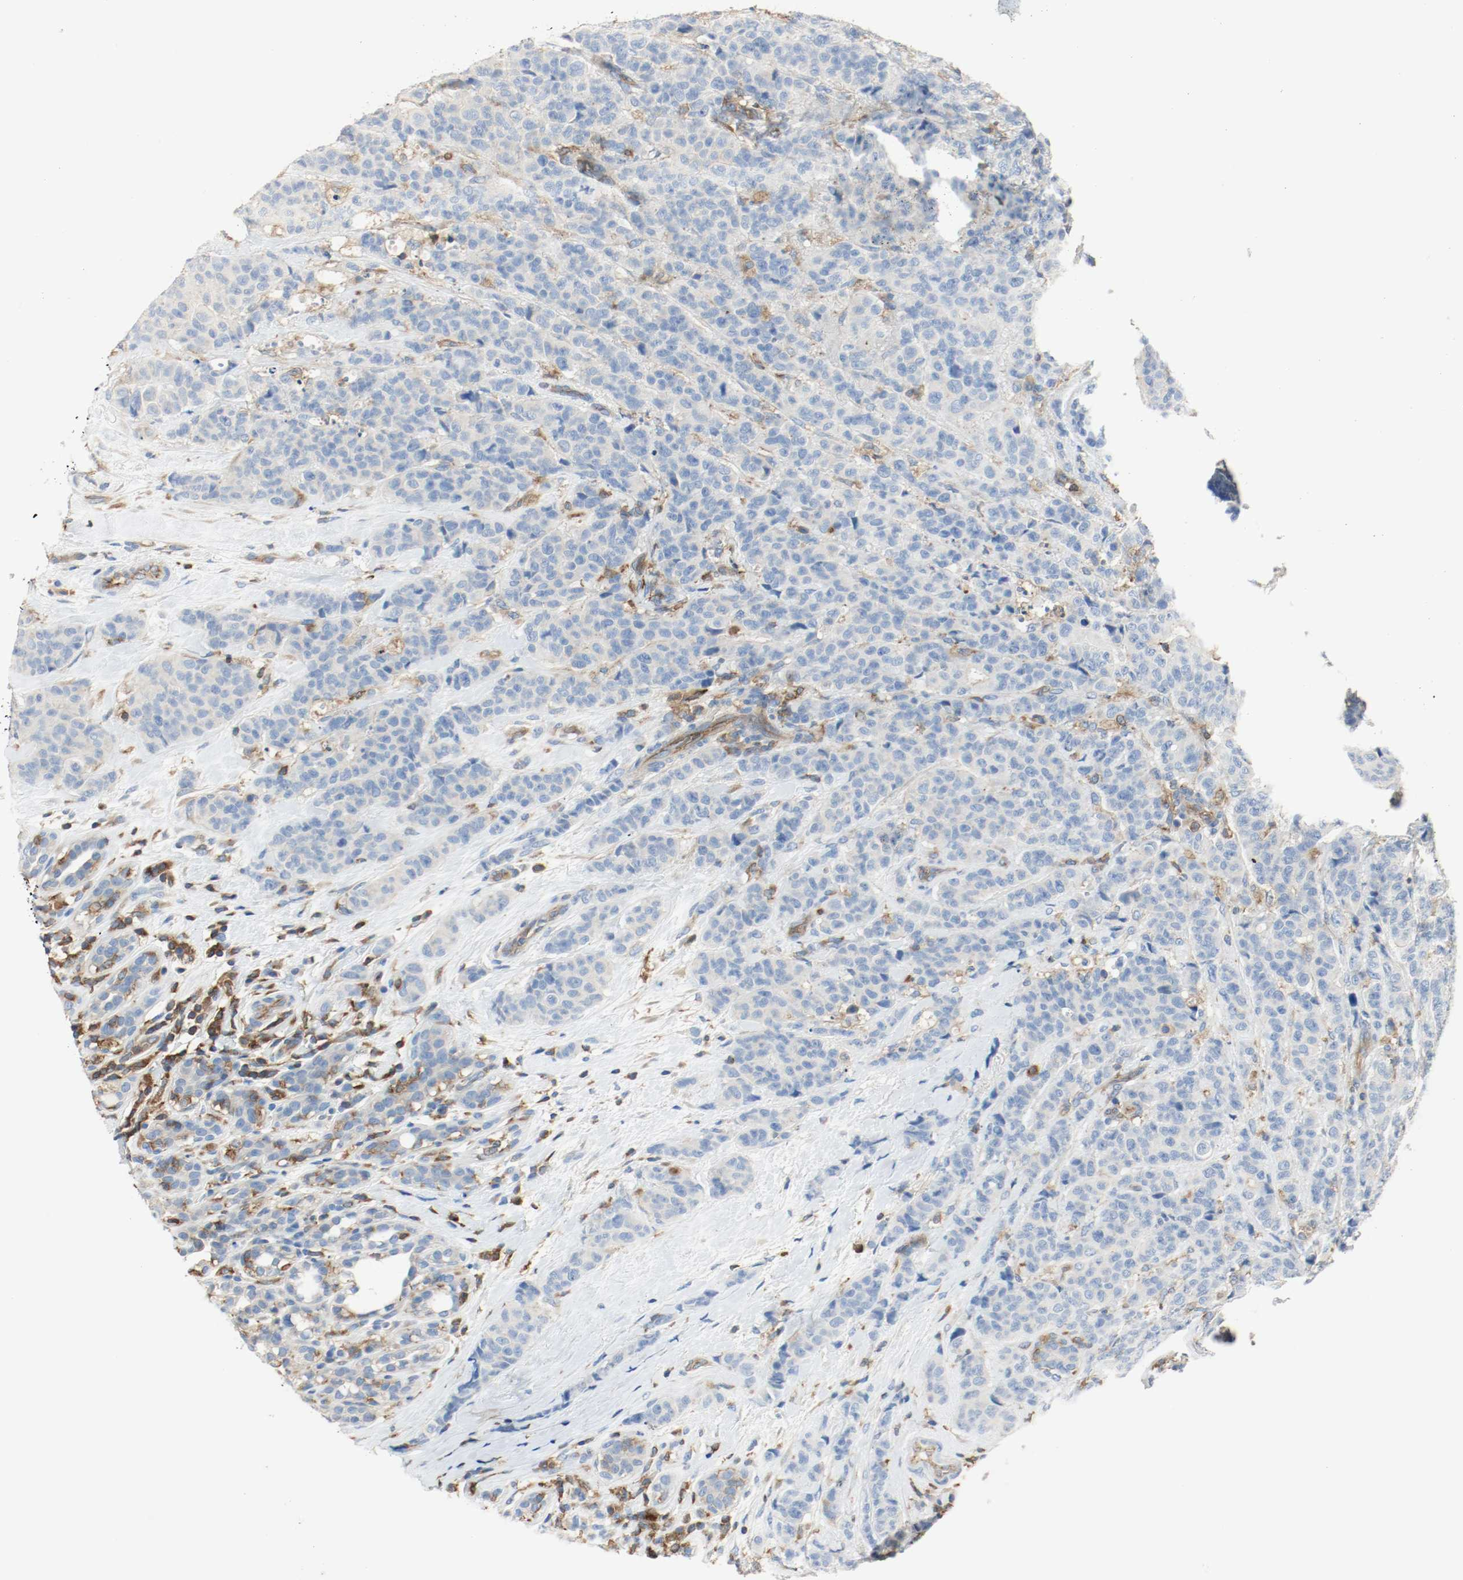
{"staining": {"intensity": "weak", "quantity": "25%-75%", "location": "cytoplasmic/membranous"}, "tissue": "breast cancer", "cell_type": "Tumor cells", "image_type": "cancer", "snomed": [{"axis": "morphology", "description": "Duct carcinoma"}, {"axis": "topography", "description": "Breast"}], "caption": "There is low levels of weak cytoplasmic/membranous positivity in tumor cells of intraductal carcinoma (breast), as demonstrated by immunohistochemical staining (brown color).", "gene": "ARPC1B", "patient": {"sex": "female", "age": 40}}